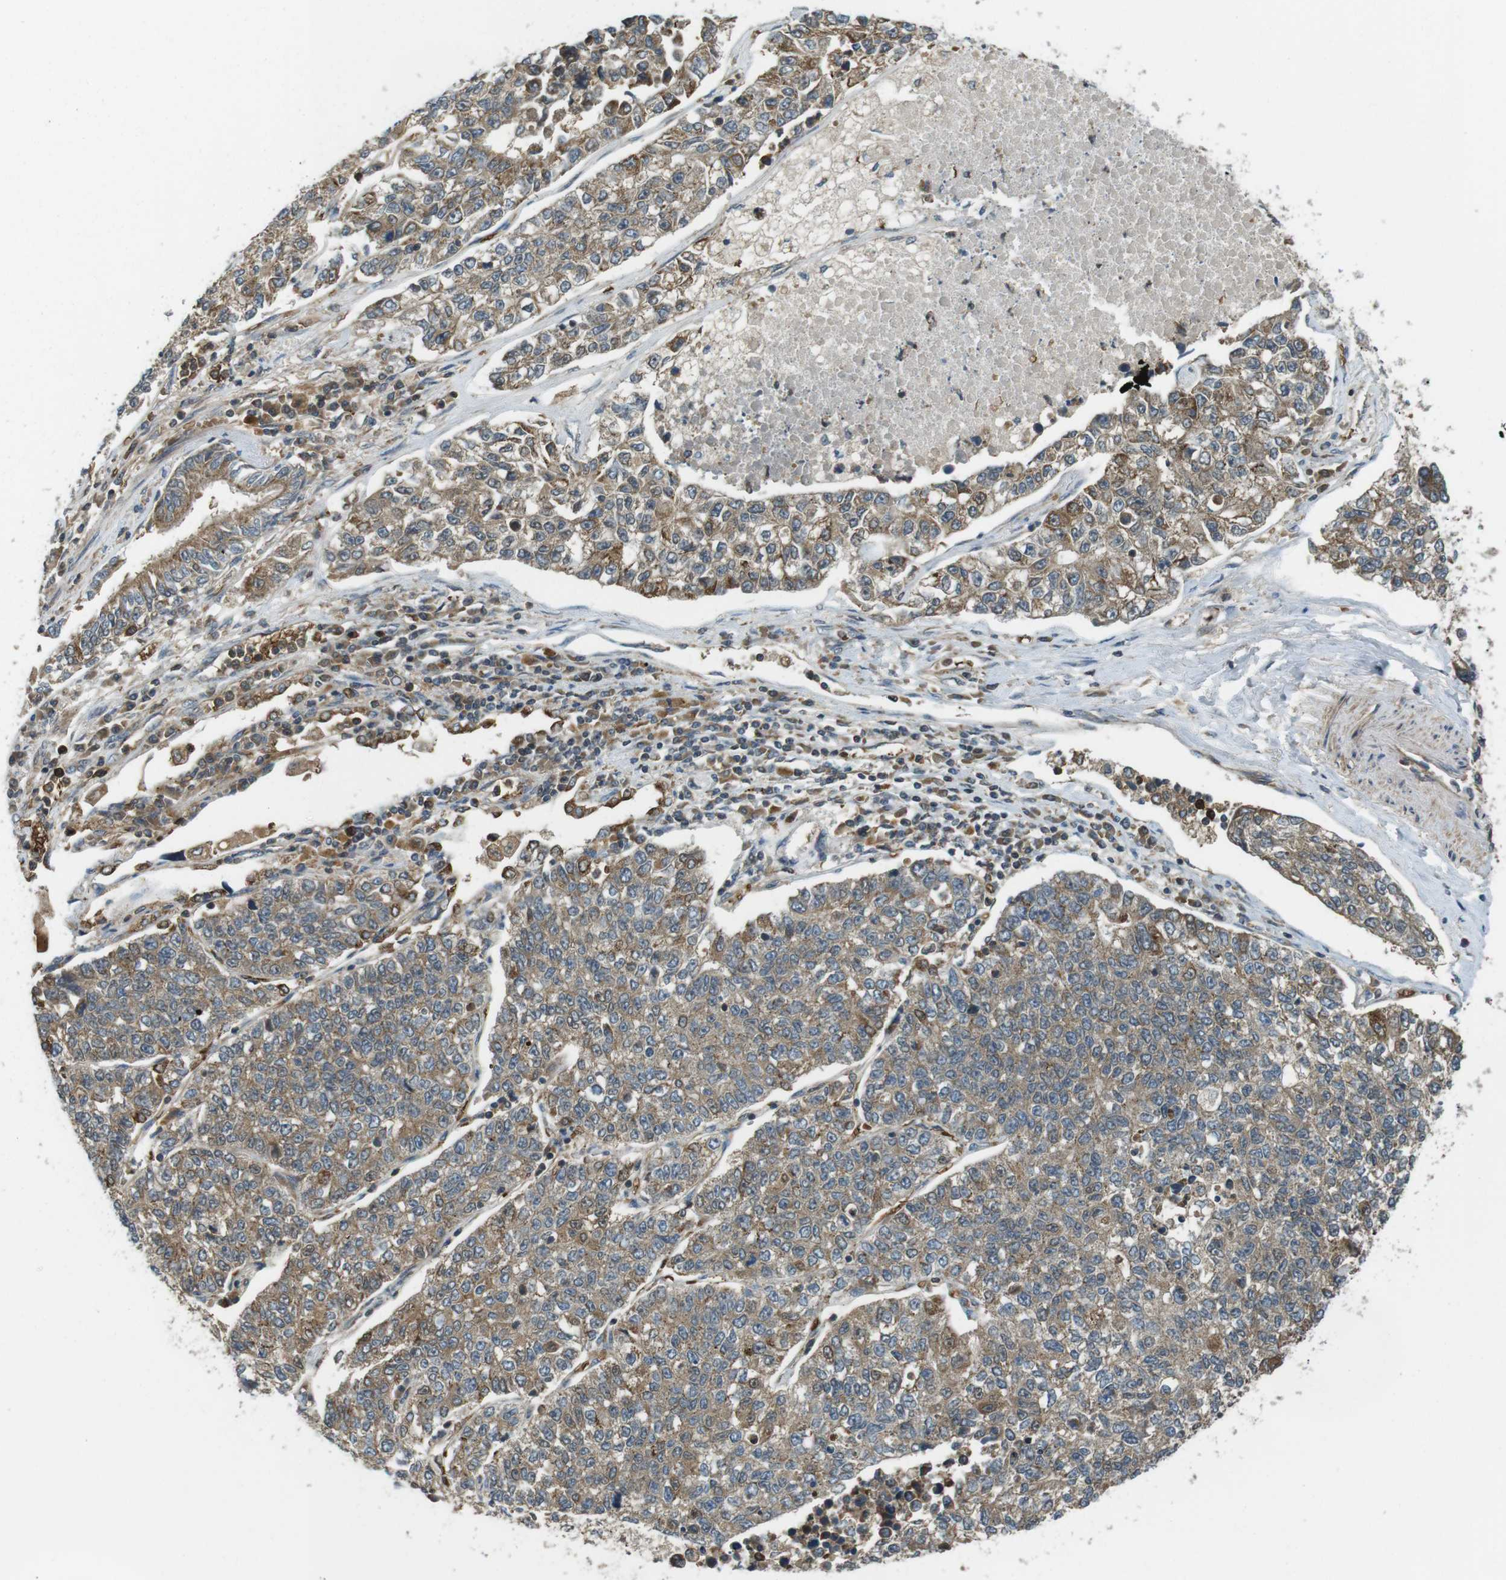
{"staining": {"intensity": "moderate", "quantity": ">75%", "location": "cytoplasmic/membranous"}, "tissue": "lung cancer", "cell_type": "Tumor cells", "image_type": "cancer", "snomed": [{"axis": "morphology", "description": "Adenocarcinoma, NOS"}, {"axis": "topography", "description": "Lung"}], "caption": "Protein analysis of adenocarcinoma (lung) tissue reveals moderate cytoplasmic/membranous staining in approximately >75% of tumor cells.", "gene": "LRRC3B", "patient": {"sex": "male", "age": 49}}